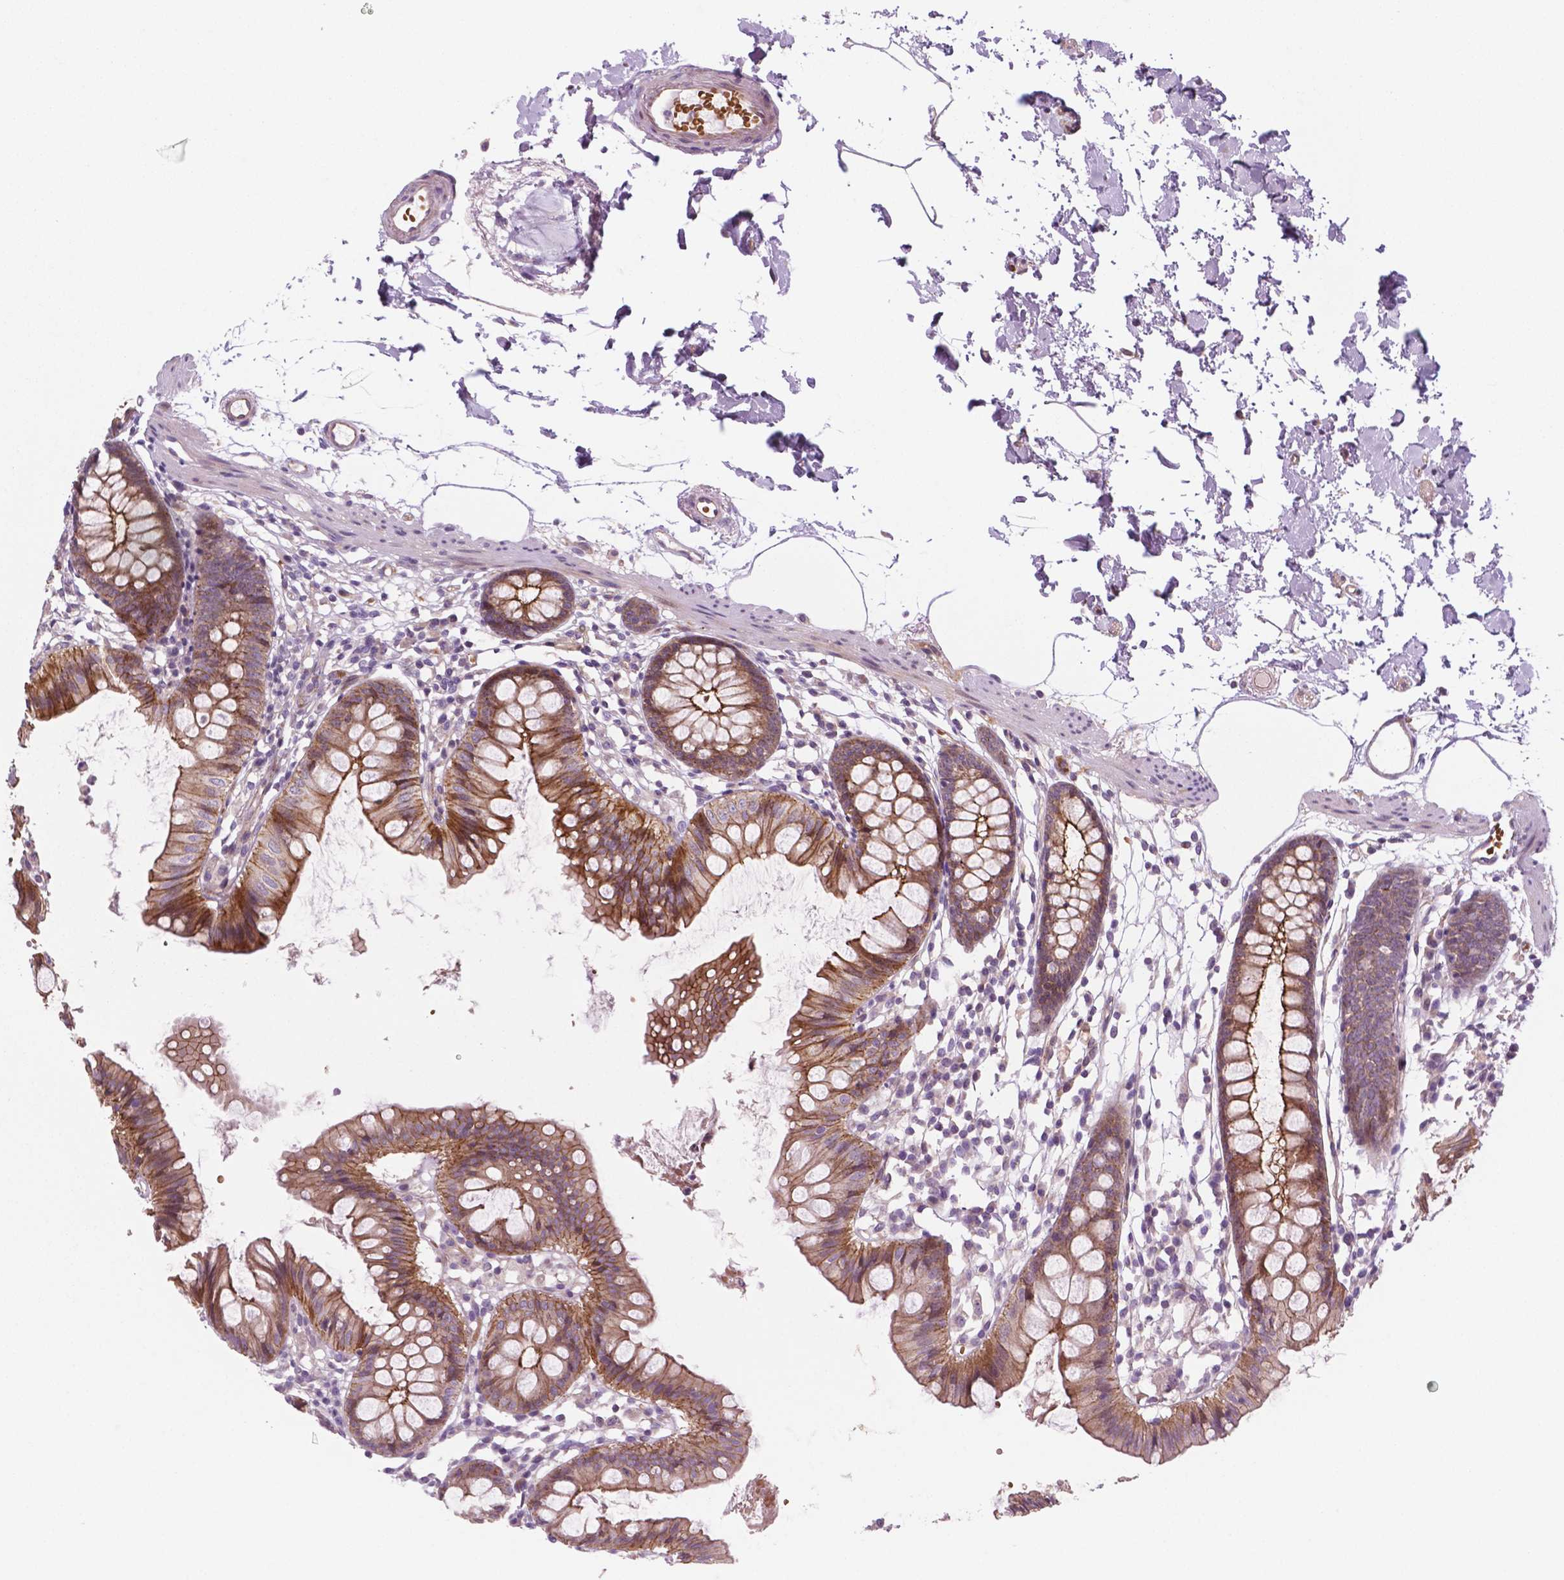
{"staining": {"intensity": "negative", "quantity": "none", "location": "none"}, "tissue": "colon", "cell_type": "Endothelial cells", "image_type": "normal", "snomed": [{"axis": "morphology", "description": "Normal tissue, NOS"}, {"axis": "topography", "description": "Colon"}], "caption": "A high-resolution photomicrograph shows IHC staining of benign colon, which displays no significant staining in endothelial cells.", "gene": "RND3", "patient": {"sex": "female", "age": 84}}